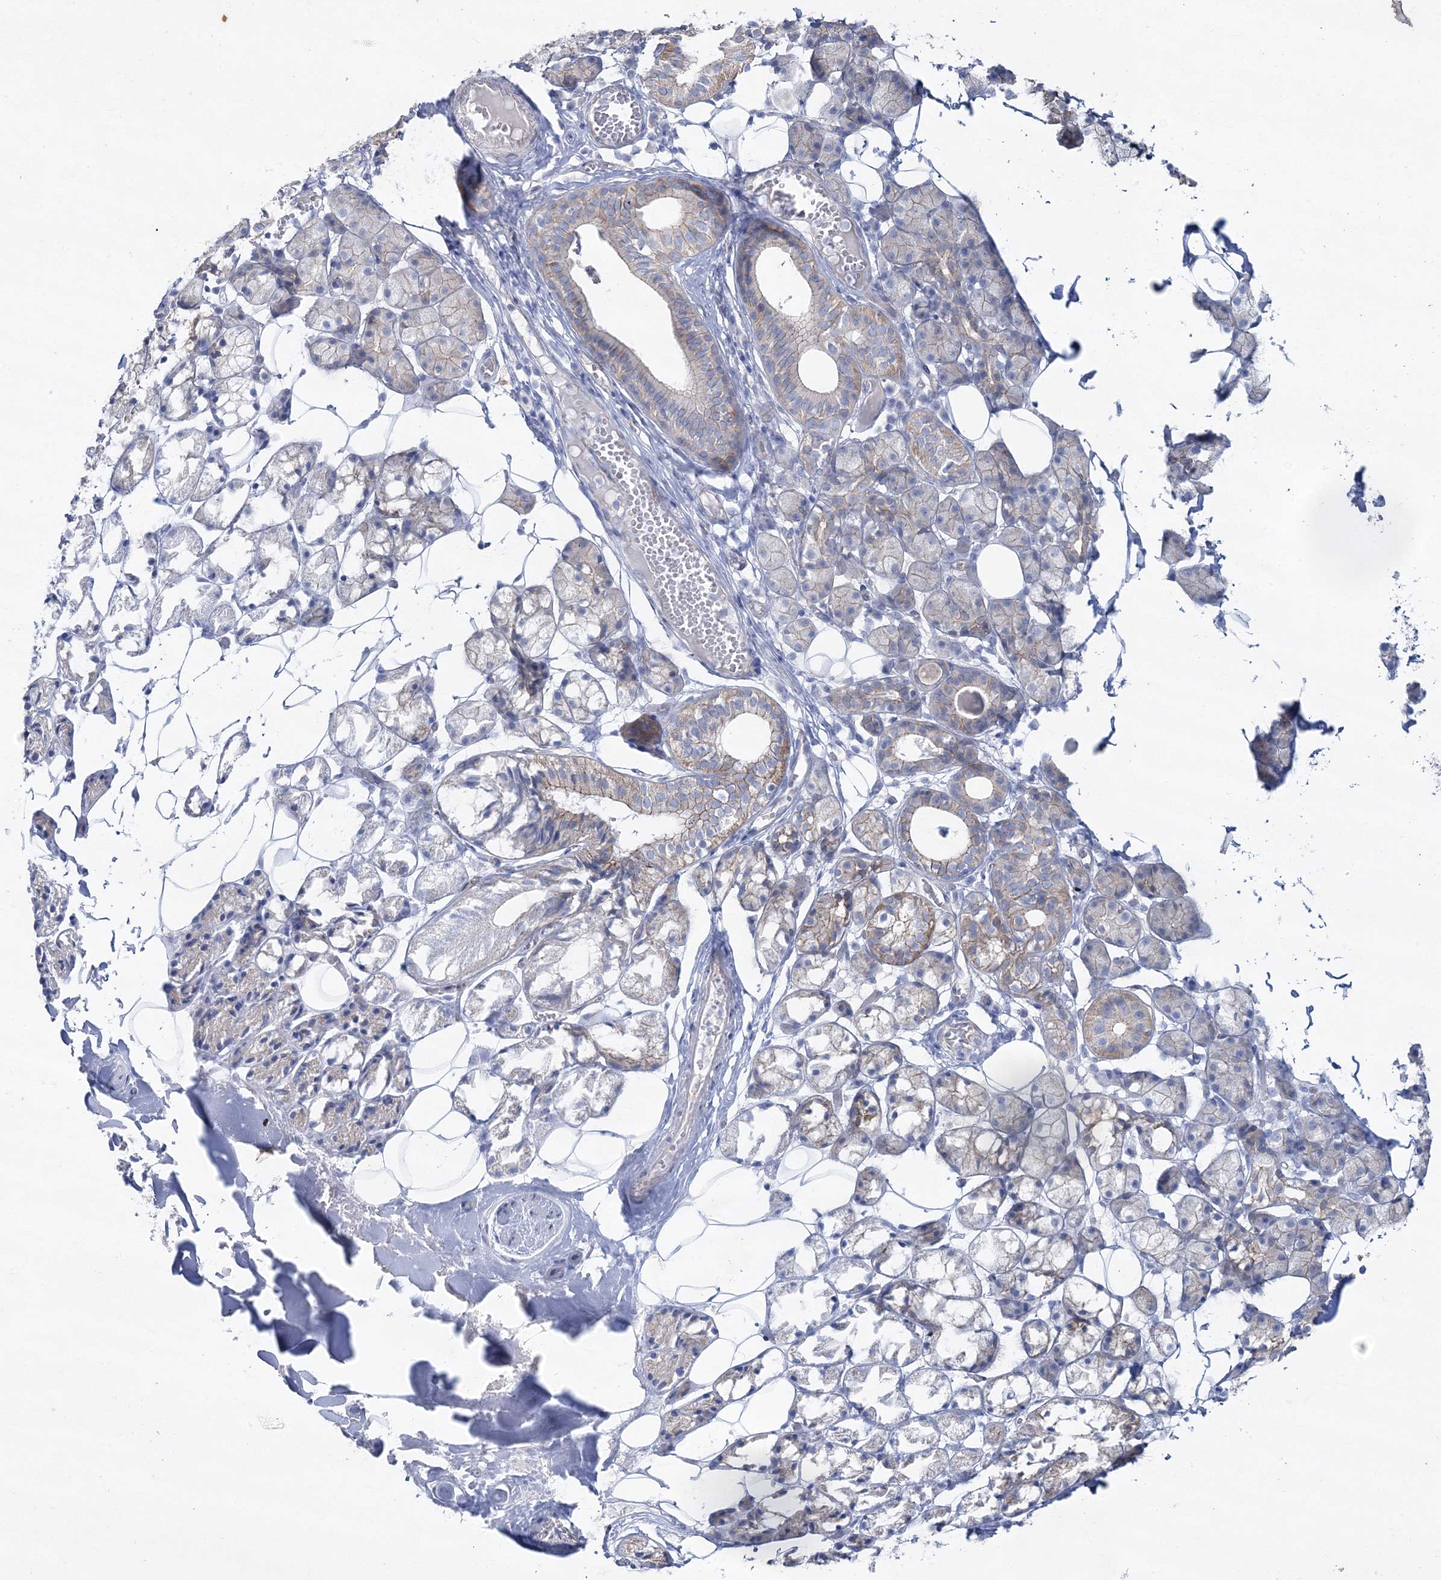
{"staining": {"intensity": "weak", "quantity": "25%-75%", "location": "cytoplasmic/membranous"}, "tissue": "salivary gland", "cell_type": "Glandular cells", "image_type": "normal", "snomed": [{"axis": "morphology", "description": "Normal tissue, NOS"}, {"axis": "topography", "description": "Salivary gland"}], "caption": "IHC of benign salivary gland reveals low levels of weak cytoplasmic/membranous positivity in about 25%-75% of glandular cells.", "gene": "NAA40", "patient": {"sex": "female", "age": 33}}